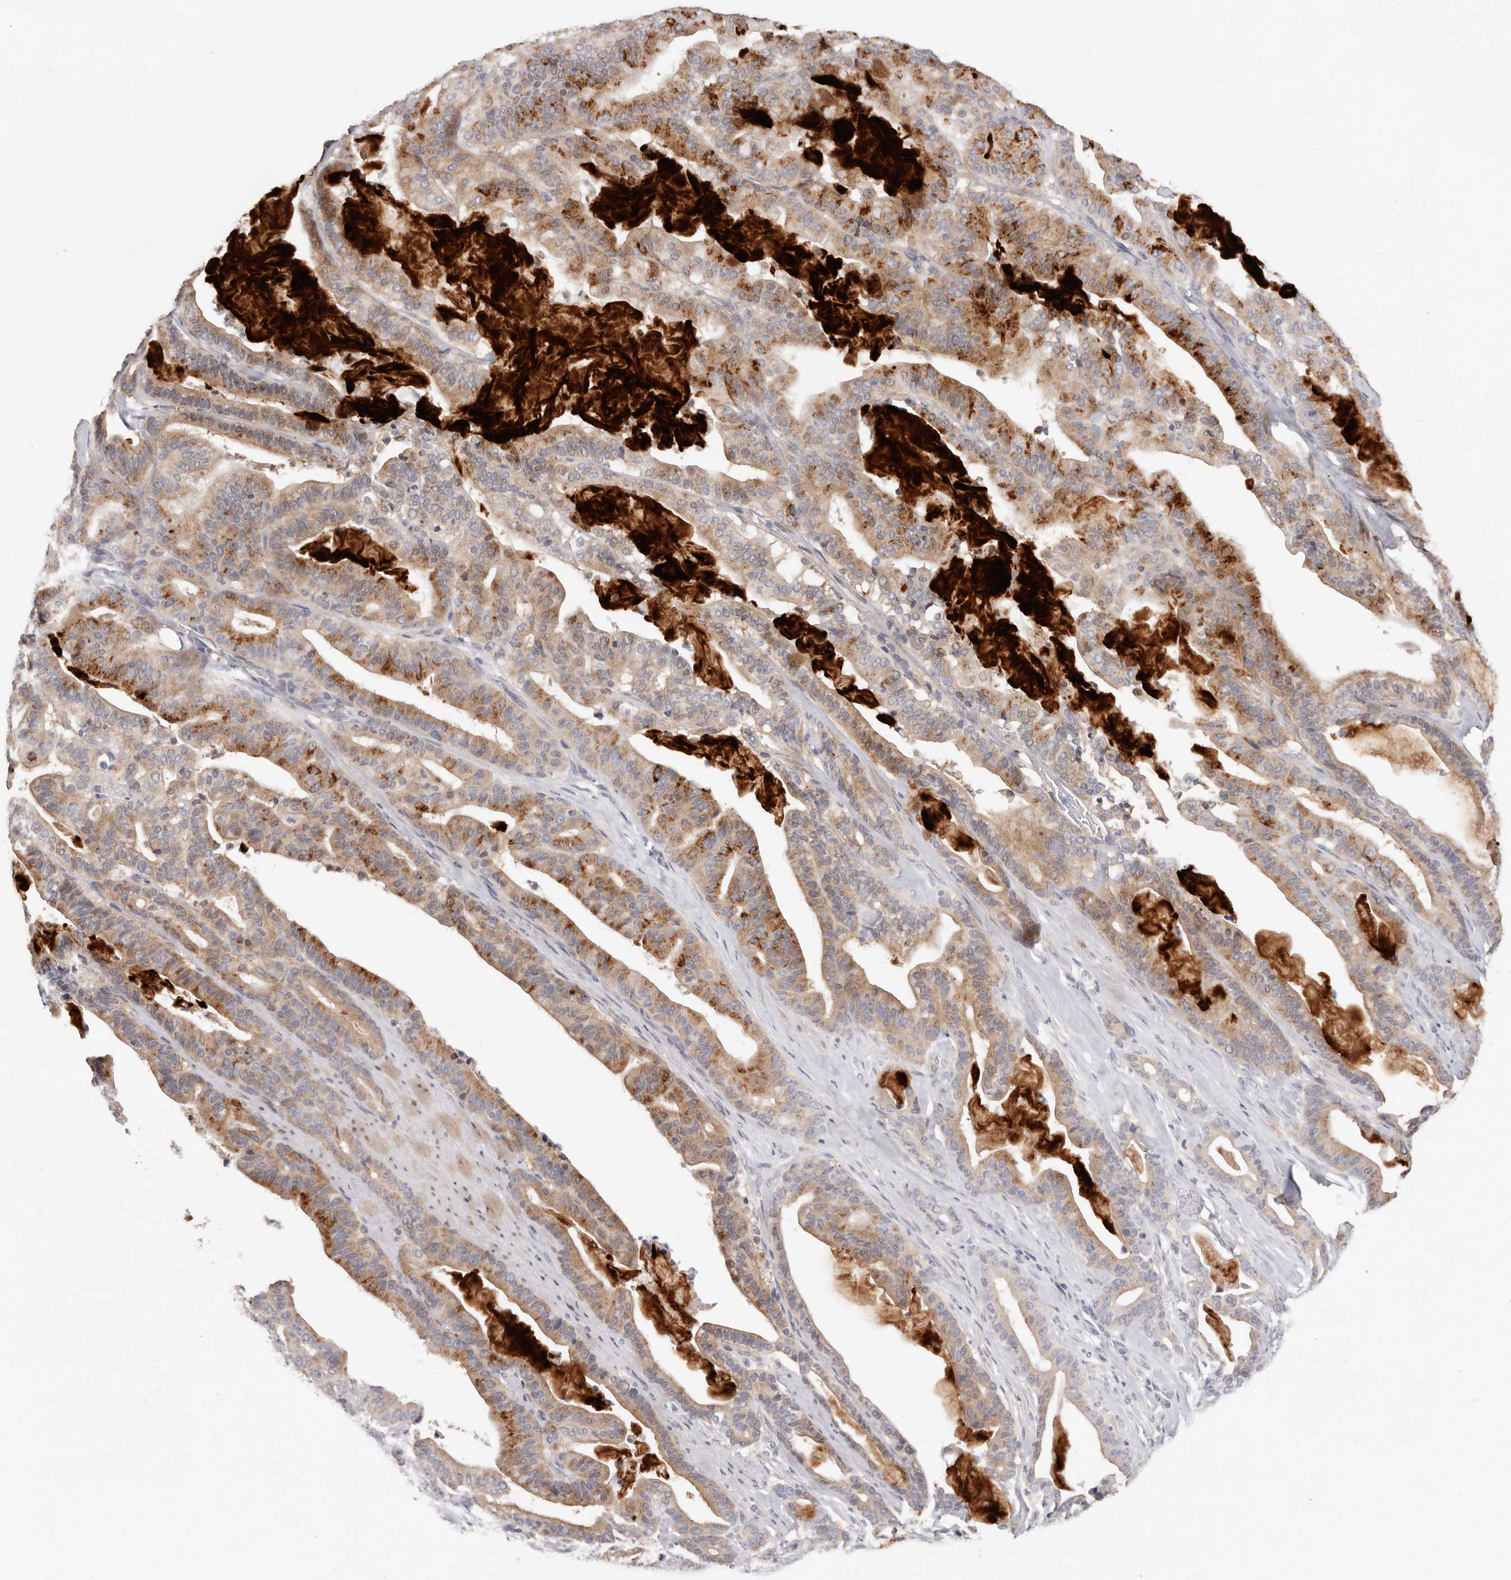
{"staining": {"intensity": "moderate", "quantity": "25%-75%", "location": "cytoplasmic/membranous"}, "tissue": "pancreatic cancer", "cell_type": "Tumor cells", "image_type": "cancer", "snomed": [{"axis": "morphology", "description": "Adenocarcinoma, NOS"}, {"axis": "topography", "description": "Pancreas"}], "caption": "Immunohistochemical staining of pancreatic cancer reveals moderate cytoplasmic/membranous protein expression in about 25%-75% of tumor cells.", "gene": "DOP1A", "patient": {"sex": "male", "age": 63}}